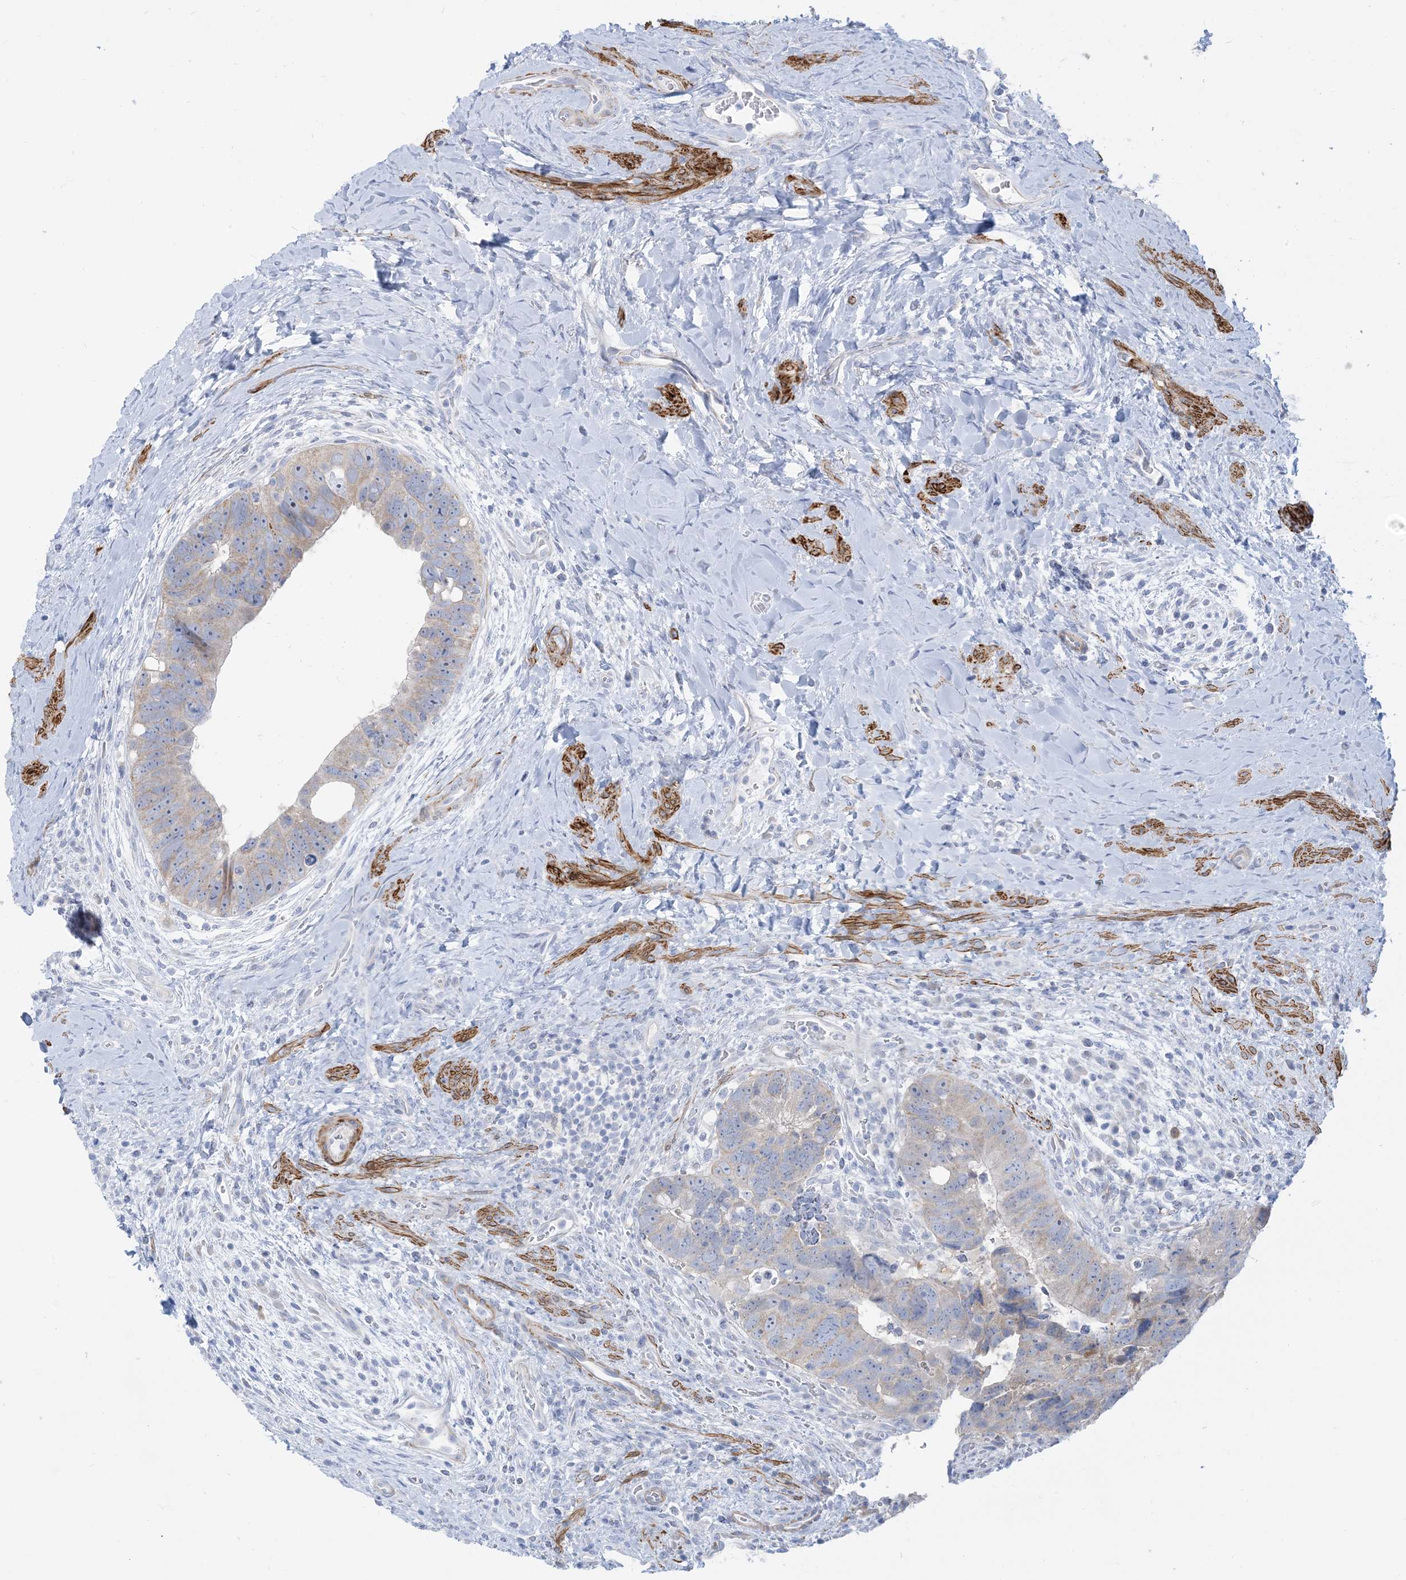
{"staining": {"intensity": "strong", "quantity": "<25%", "location": "cytoplasmic/membranous"}, "tissue": "colorectal cancer", "cell_type": "Tumor cells", "image_type": "cancer", "snomed": [{"axis": "morphology", "description": "Adenocarcinoma, NOS"}, {"axis": "topography", "description": "Rectum"}], "caption": "The image exhibits staining of colorectal cancer (adenocarcinoma), revealing strong cytoplasmic/membranous protein positivity (brown color) within tumor cells.", "gene": "MARS2", "patient": {"sex": "male", "age": 59}}